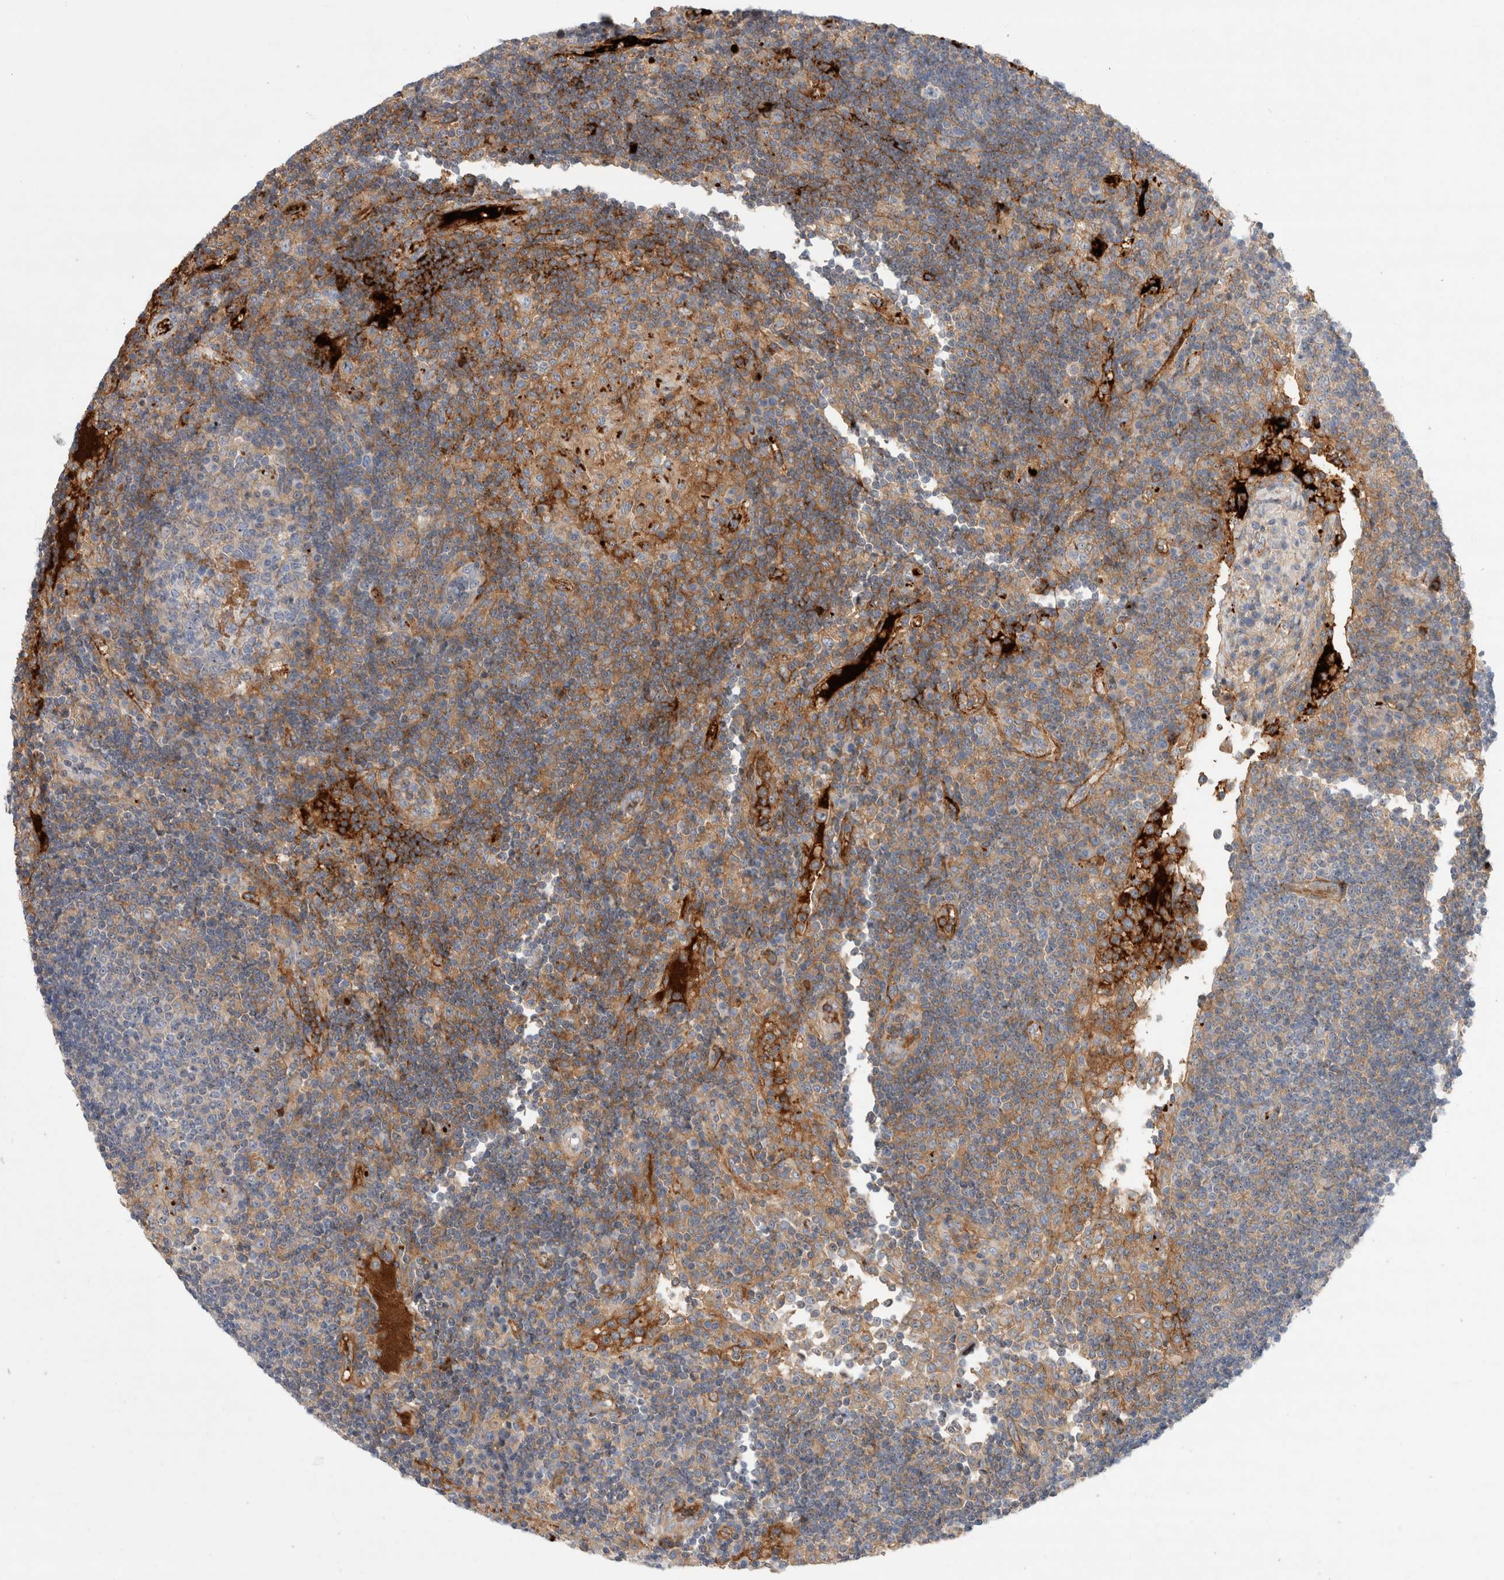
{"staining": {"intensity": "negative", "quantity": "none", "location": "none"}, "tissue": "lymph node", "cell_type": "Germinal center cells", "image_type": "normal", "snomed": [{"axis": "morphology", "description": "Normal tissue, NOS"}, {"axis": "topography", "description": "Lymph node"}], "caption": "High magnification brightfield microscopy of unremarkable lymph node stained with DAB (3,3'-diaminobenzidine) (brown) and counterstained with hematoxylin (blue): germinal center cells show no significant expression. The staining was performed using DAB (3,3'-diaminobenzidine) to visualize the protein expression in brown, while the nuclei were stained in blue with hematoxylin (Magnification: 20x).", "gene": "ECHDC2", "patient": {"sex": "female", "age": 53}}